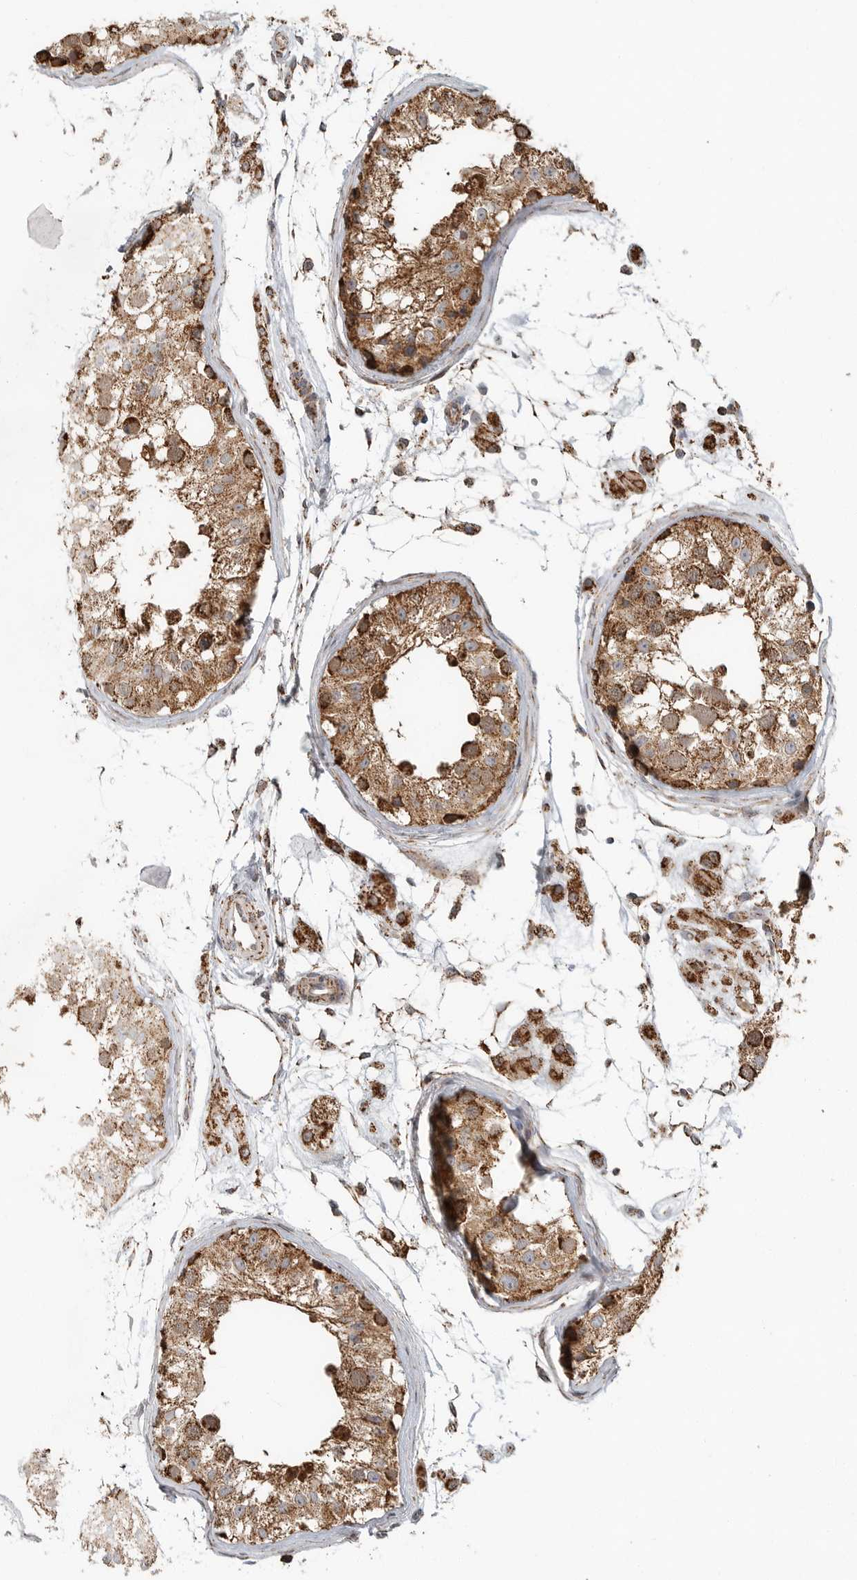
{"staining": {"intensity": "moderate", "quantity": ">75%", "location": "cytoplasmic/membranous"}, "tissue": "testis", "cell_type": "Cells in seminiferous ducts", "image_type": "normal", "snomed": [{"axis": "morphology", "description": "Normal tissue, NOS"}, {"axis": "morphology", "description": "Adenocarcinoma, metastatic, NOS"}, {"axis": "topography", "description": "Testis"}], "caption": "A photomicrograph of human testis stained for a protein displays moderate cytoplasmic/membranous brown staining in cells in seminiferous ducts. Nuclei are stained in blue.", "gene": "GCNT2", "patient": {"sex": "male", "age": 26}}